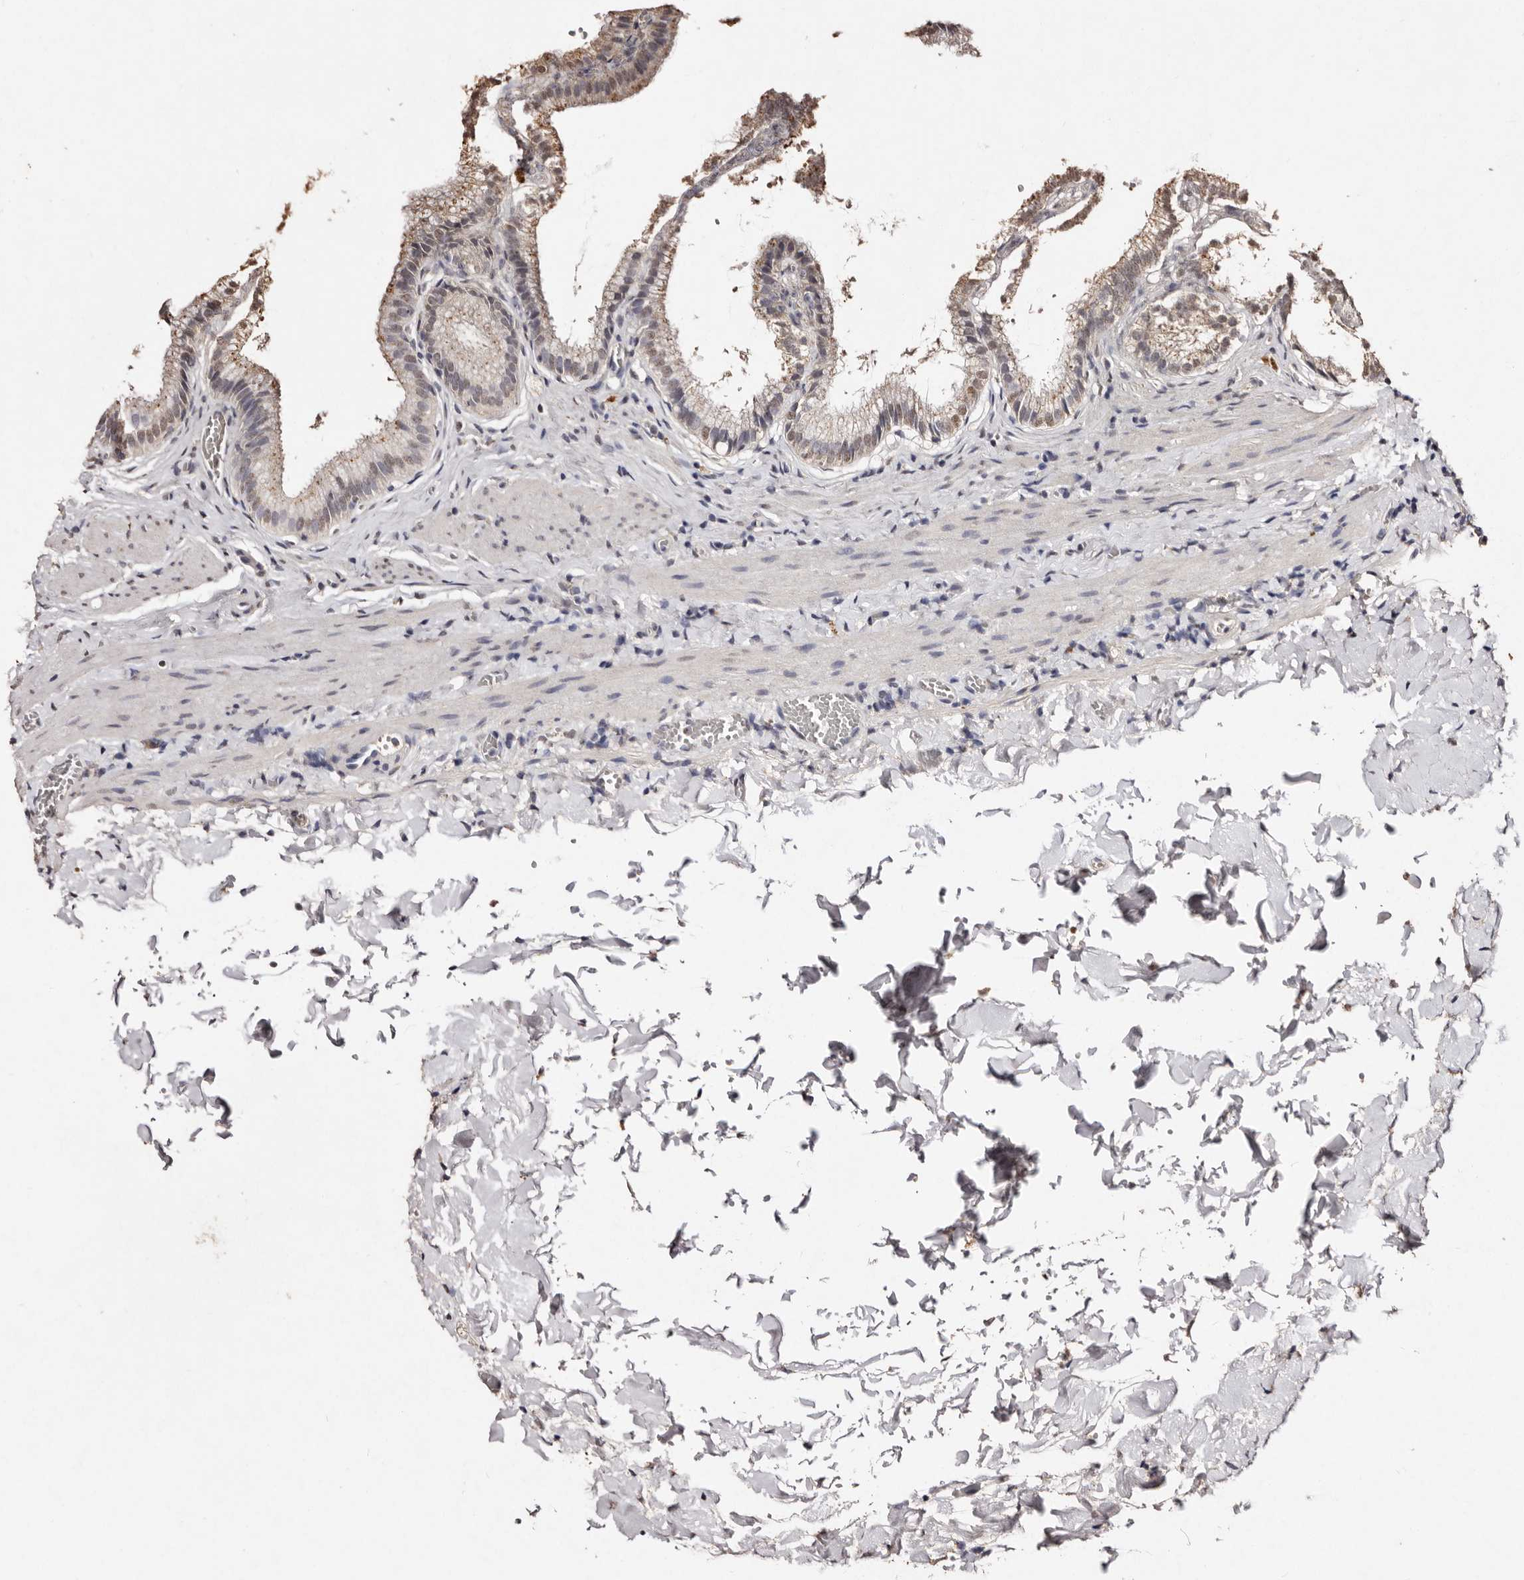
{"staining": {"intensity": "moderate", "quantity": "<25%", "location": "cytoplasmic/membranous,nuclear"}, "tissue": "gallbladder", "cell_type": "Glandular cells", "image_type": "normal", "snomed": [{"axis": "morphology", "description": "Normal tissue, NOS"}, {"axis": "topography", "description": "Gallbladder"}], "caption": "A low amount of moderate cytoplasmic/membranous,nuclear positivity is appreciated in approximately <25% of glandular cells in unremarkable gallbladder.", "gene": "ERBB4", "patient": {"sex": "male", "age": 38}}